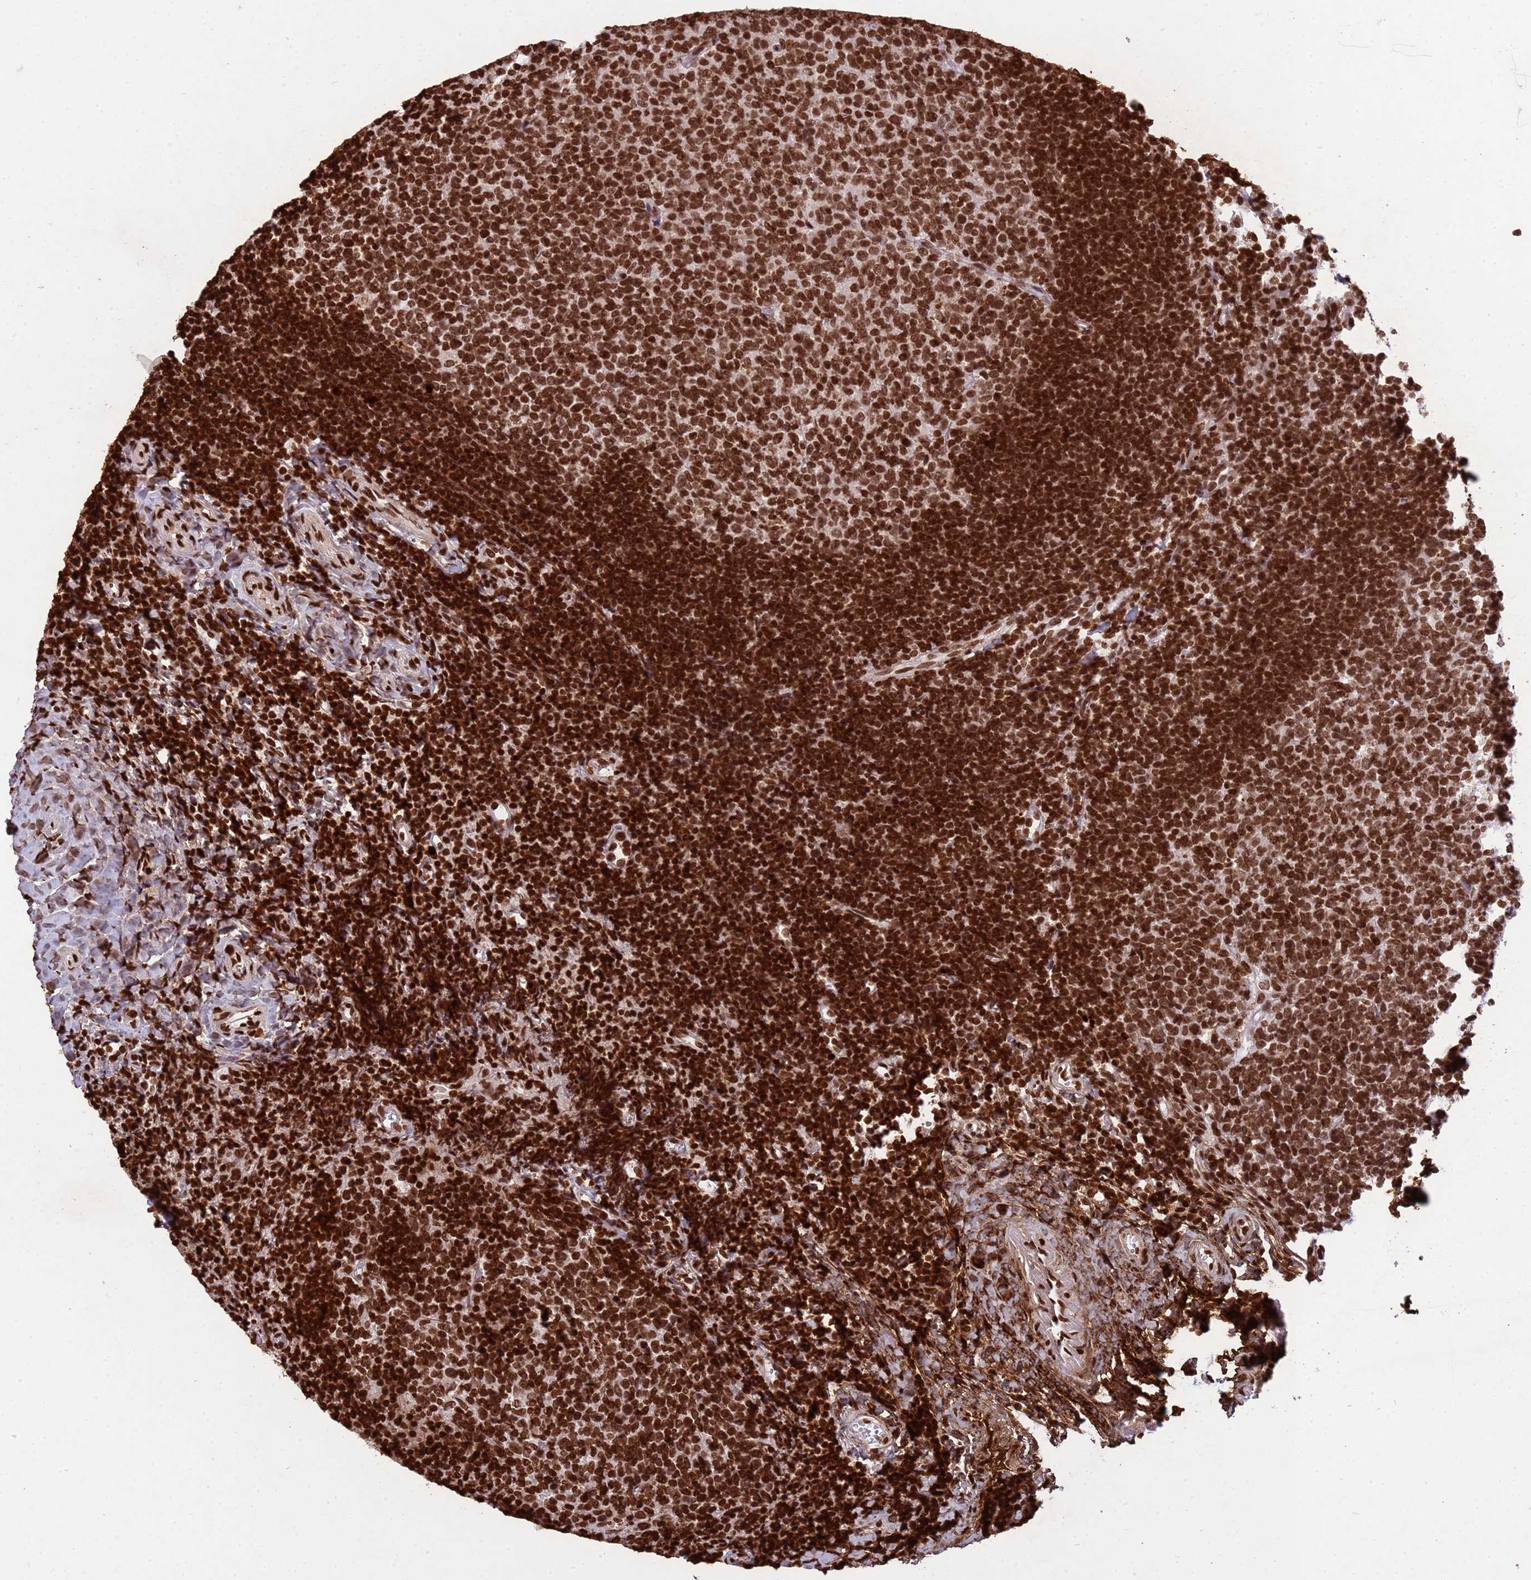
{"staining": {"intensity": "strong", "quantity": ">75%", "location": "nuclear"}, "tissue": "tonsil", "cell_type": "Germinal center cells", "image_type": "normal", "snomed": [{"axis": "morphology", "description": "Normal tissue, NOS"}, {"axis": "topography", "description": "Tonsil"}], "caption": "A micrograph of human tonsil stained for a protein reveals strong nuclear brown staining in germinal center cells.", "gene": "H3", "patient": {"sex": "female", "age": 10}}